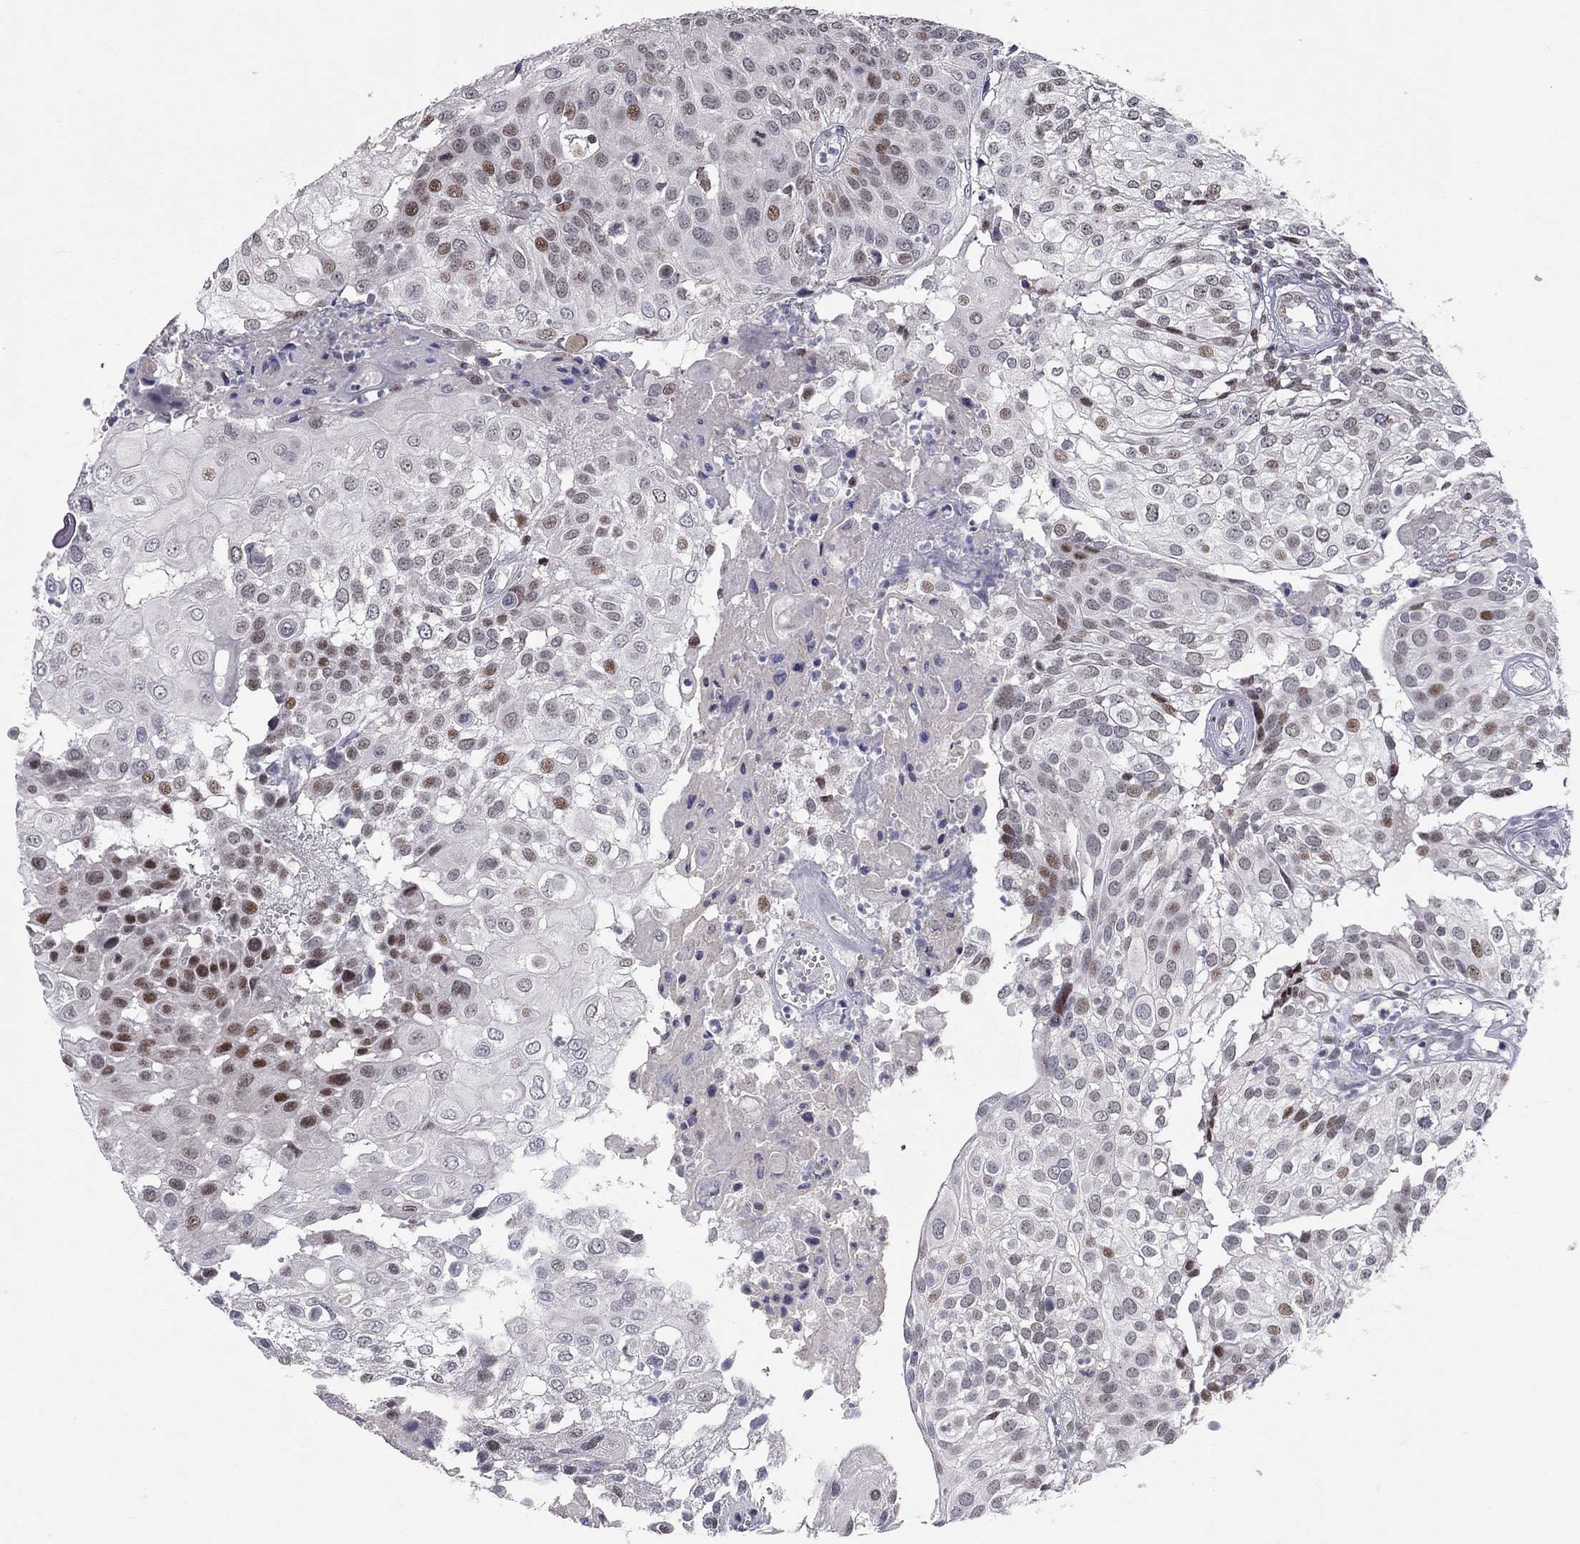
{"staining": {"intensity": "moderate", "quantity": "<25%", "location": "nuclear"}, "tissue": "urothelial cancer", "cell_type": "Tumor cells", "image_type": "cancer", "snomed": [{"axis": "morphology", "description": "Urothelial carcinoma, High grade"}, {"axis": "topography", "description": "Urinary bladder"}], "caption": "Moderate nuclear positivity is seen in about <25% of tumor cells in urothelial carcinoma (high-grade).", "gene": "HDAC3", "patient": {"sex": "female", "age": 79}}